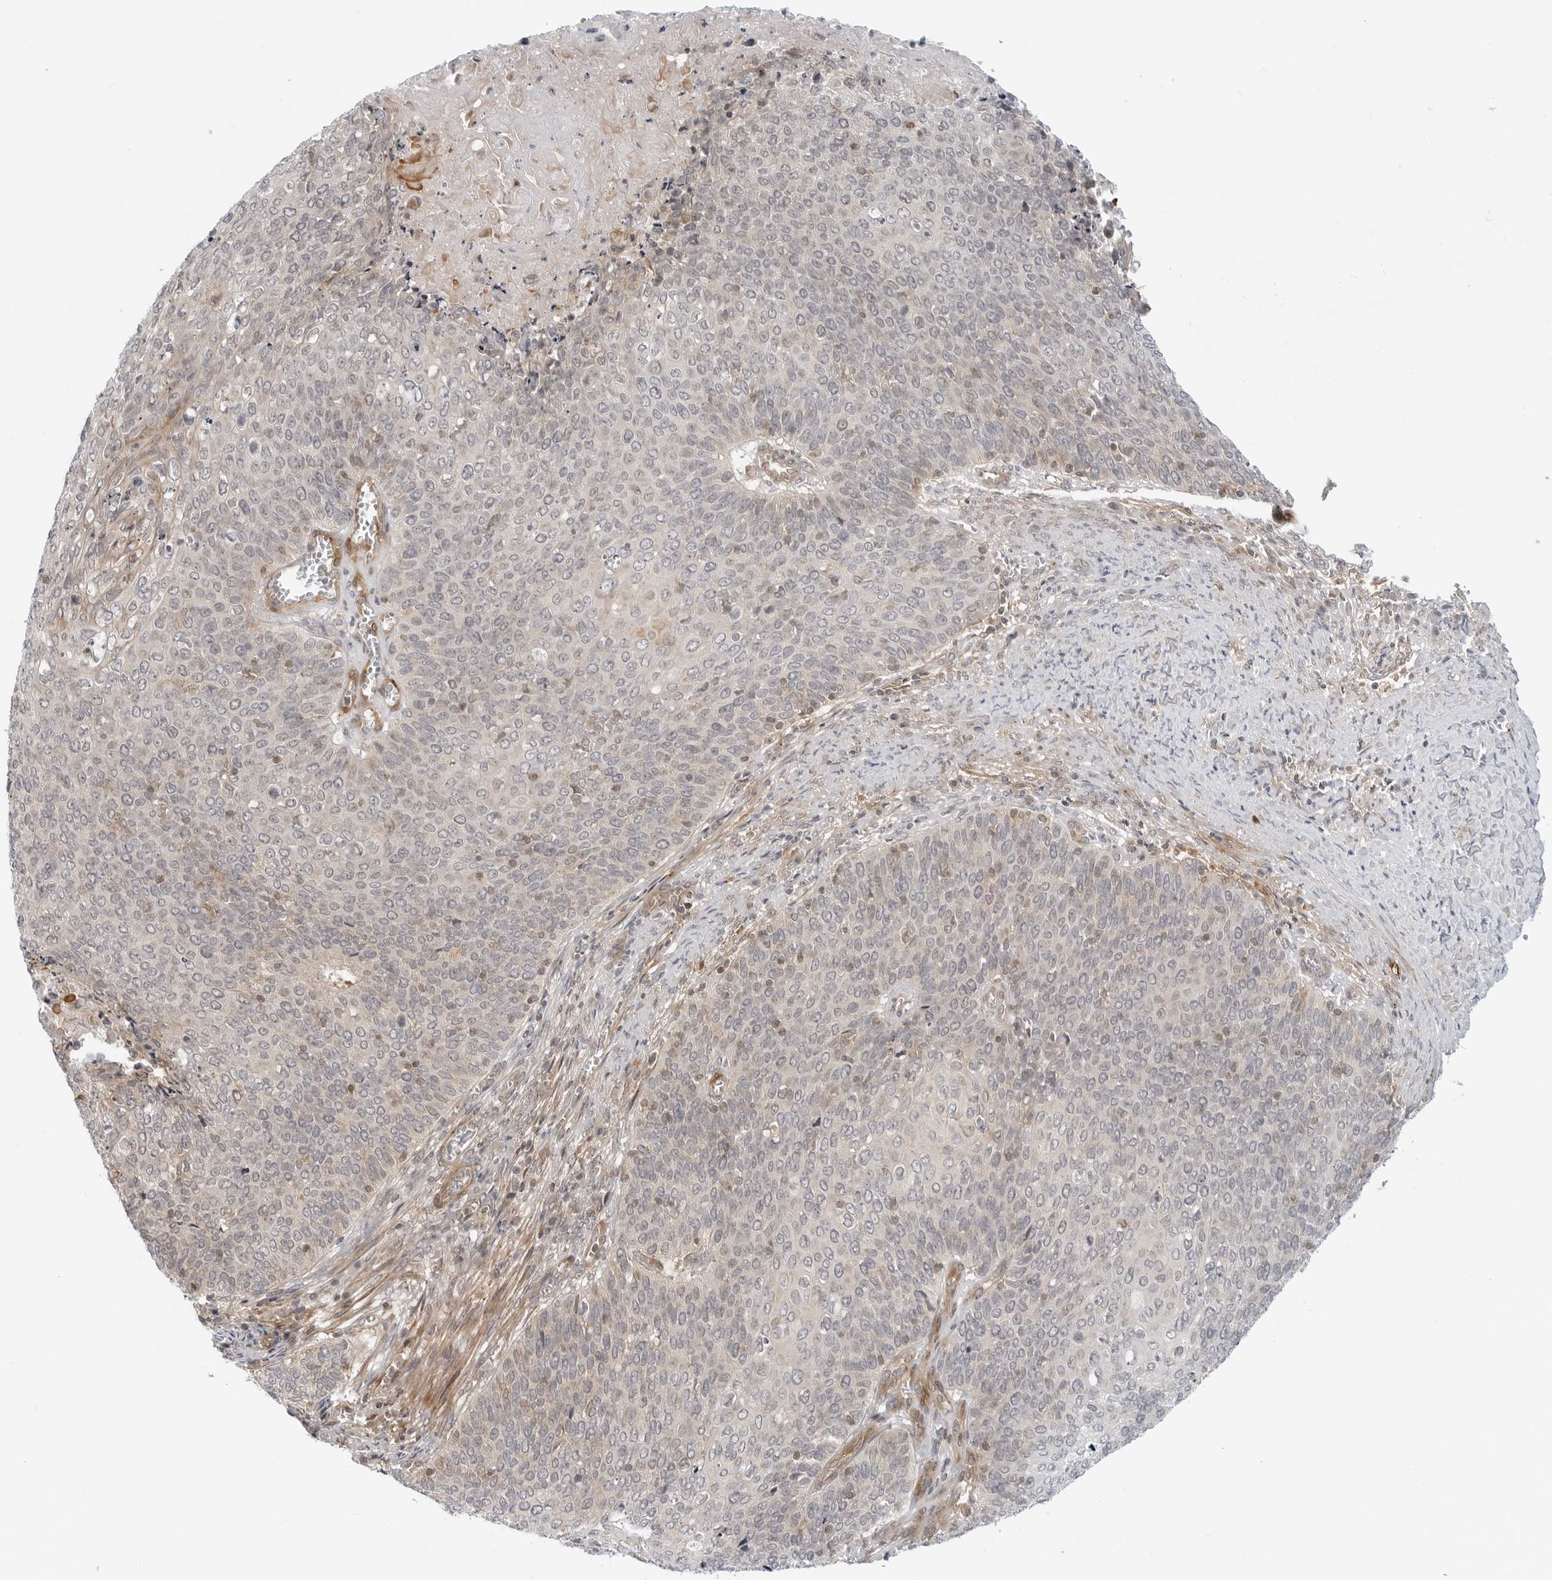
{"staining": {"intensity": "negative", "quantity": "none", "location": "none"}, "tissue": "cervical cancer", "cell_type": "Tumor cells", "image_type": "cancer", "snomed": [{"axis": "morphology", "description": "Squamous cell carcinoma, NOS"}, {"axis": "topography", "description": "Cervix"}], "caption": "An immunohistochemistry (IHC) photomicrograph of cervical cancer is shown. There is no staining in tumor cells of cervical cancer.", "gene": "STXBP3", "patient": {"sex": "female", "age": 39}}